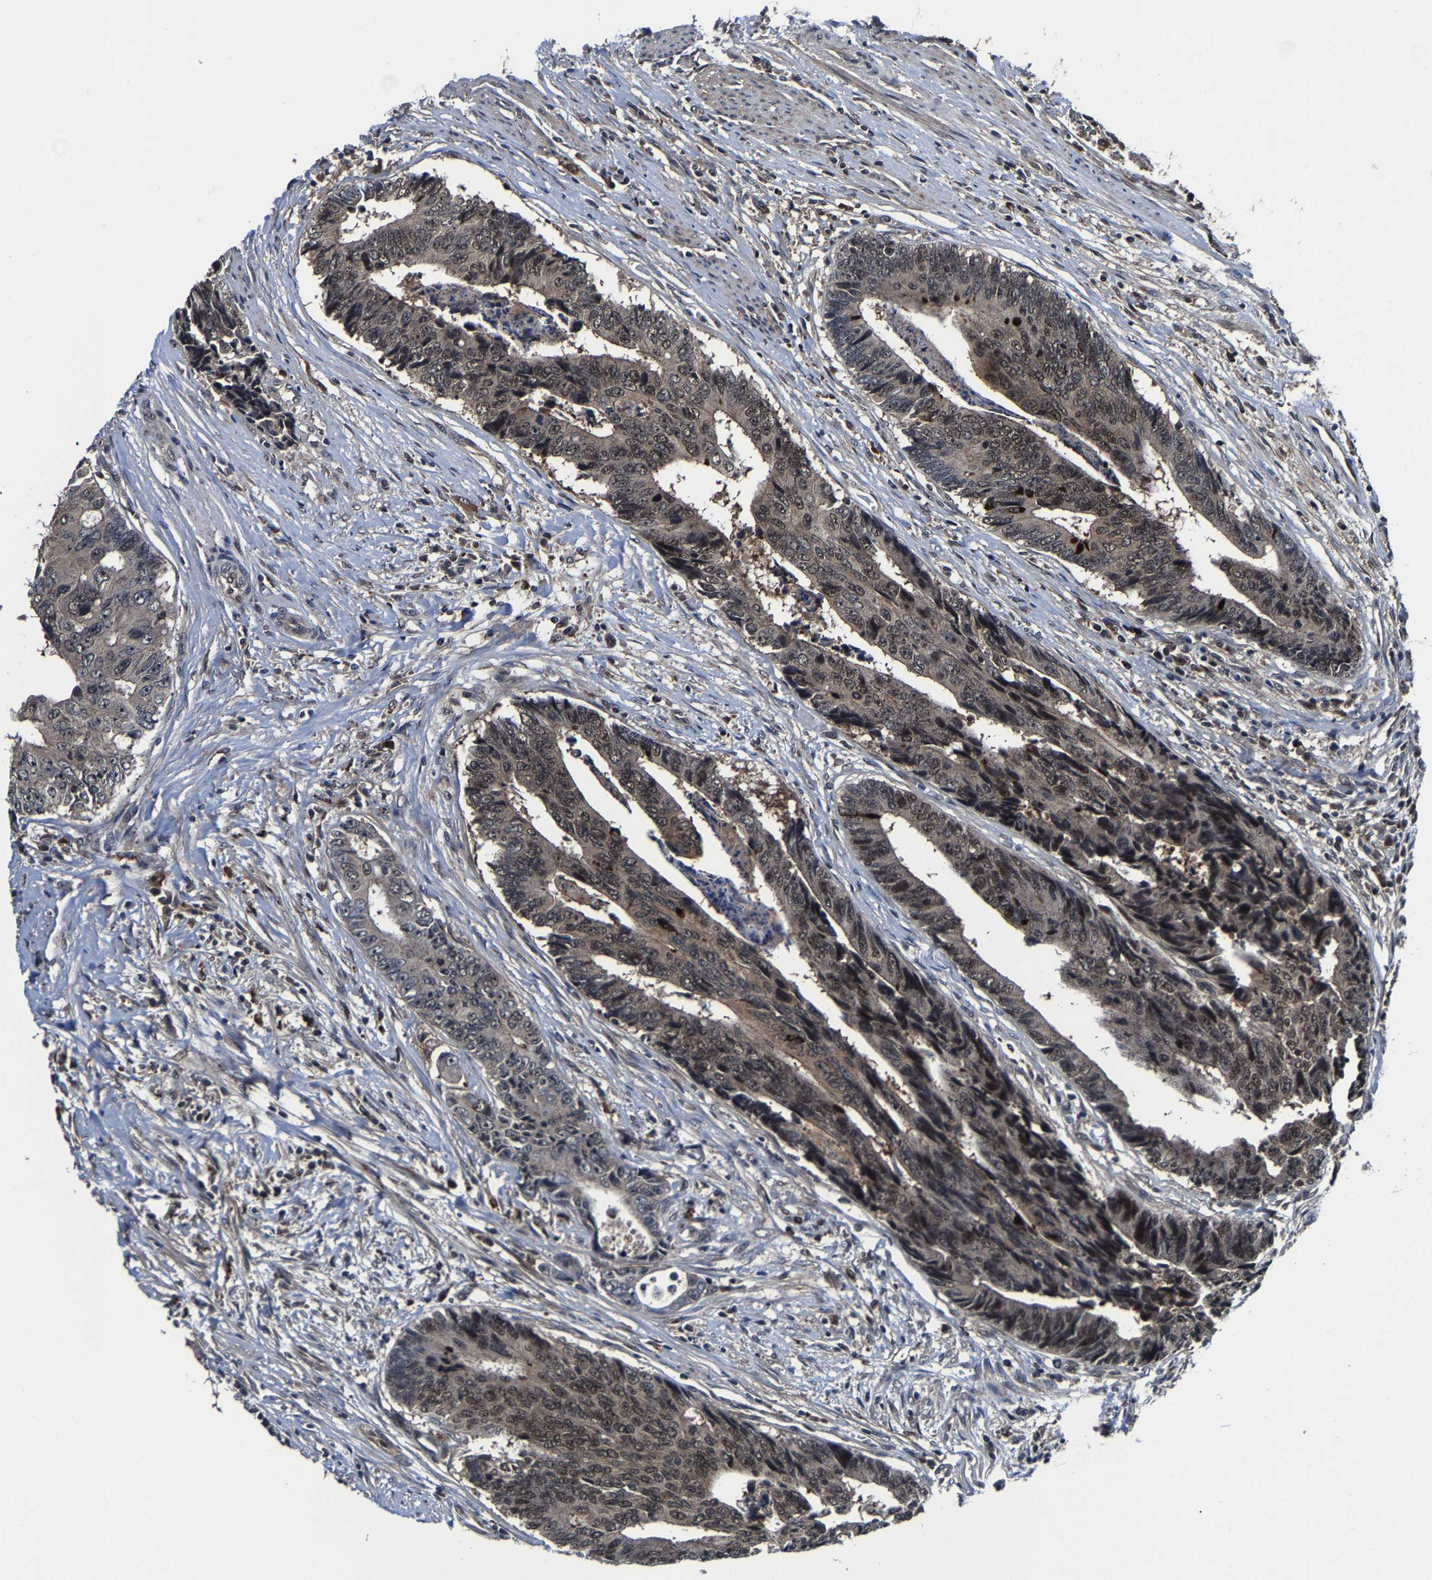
{"staining": {"intensity": "weak", "quantity": ">75%", "location": "cytoplasmic/membranous,nuclear"}, "tissue": "colorectal cancer", "cell_type": "Tumor cells", "image_type": "cancer", "snomed": [{"axis": "morphology", "description": "Adenocarcinoma, NOS"}, {"axis": "topography", "description": "Rectum"}], "caption": "An IHC histopathology image of neoplastic tissue is shown. Protein staining in brown shows weak cytoplasmic/membranous and nuclear positivity in colorectal cancer within tumor cells.", "gene": "ZCCHC7", "patient": {"sex": "male", "age": 84}}